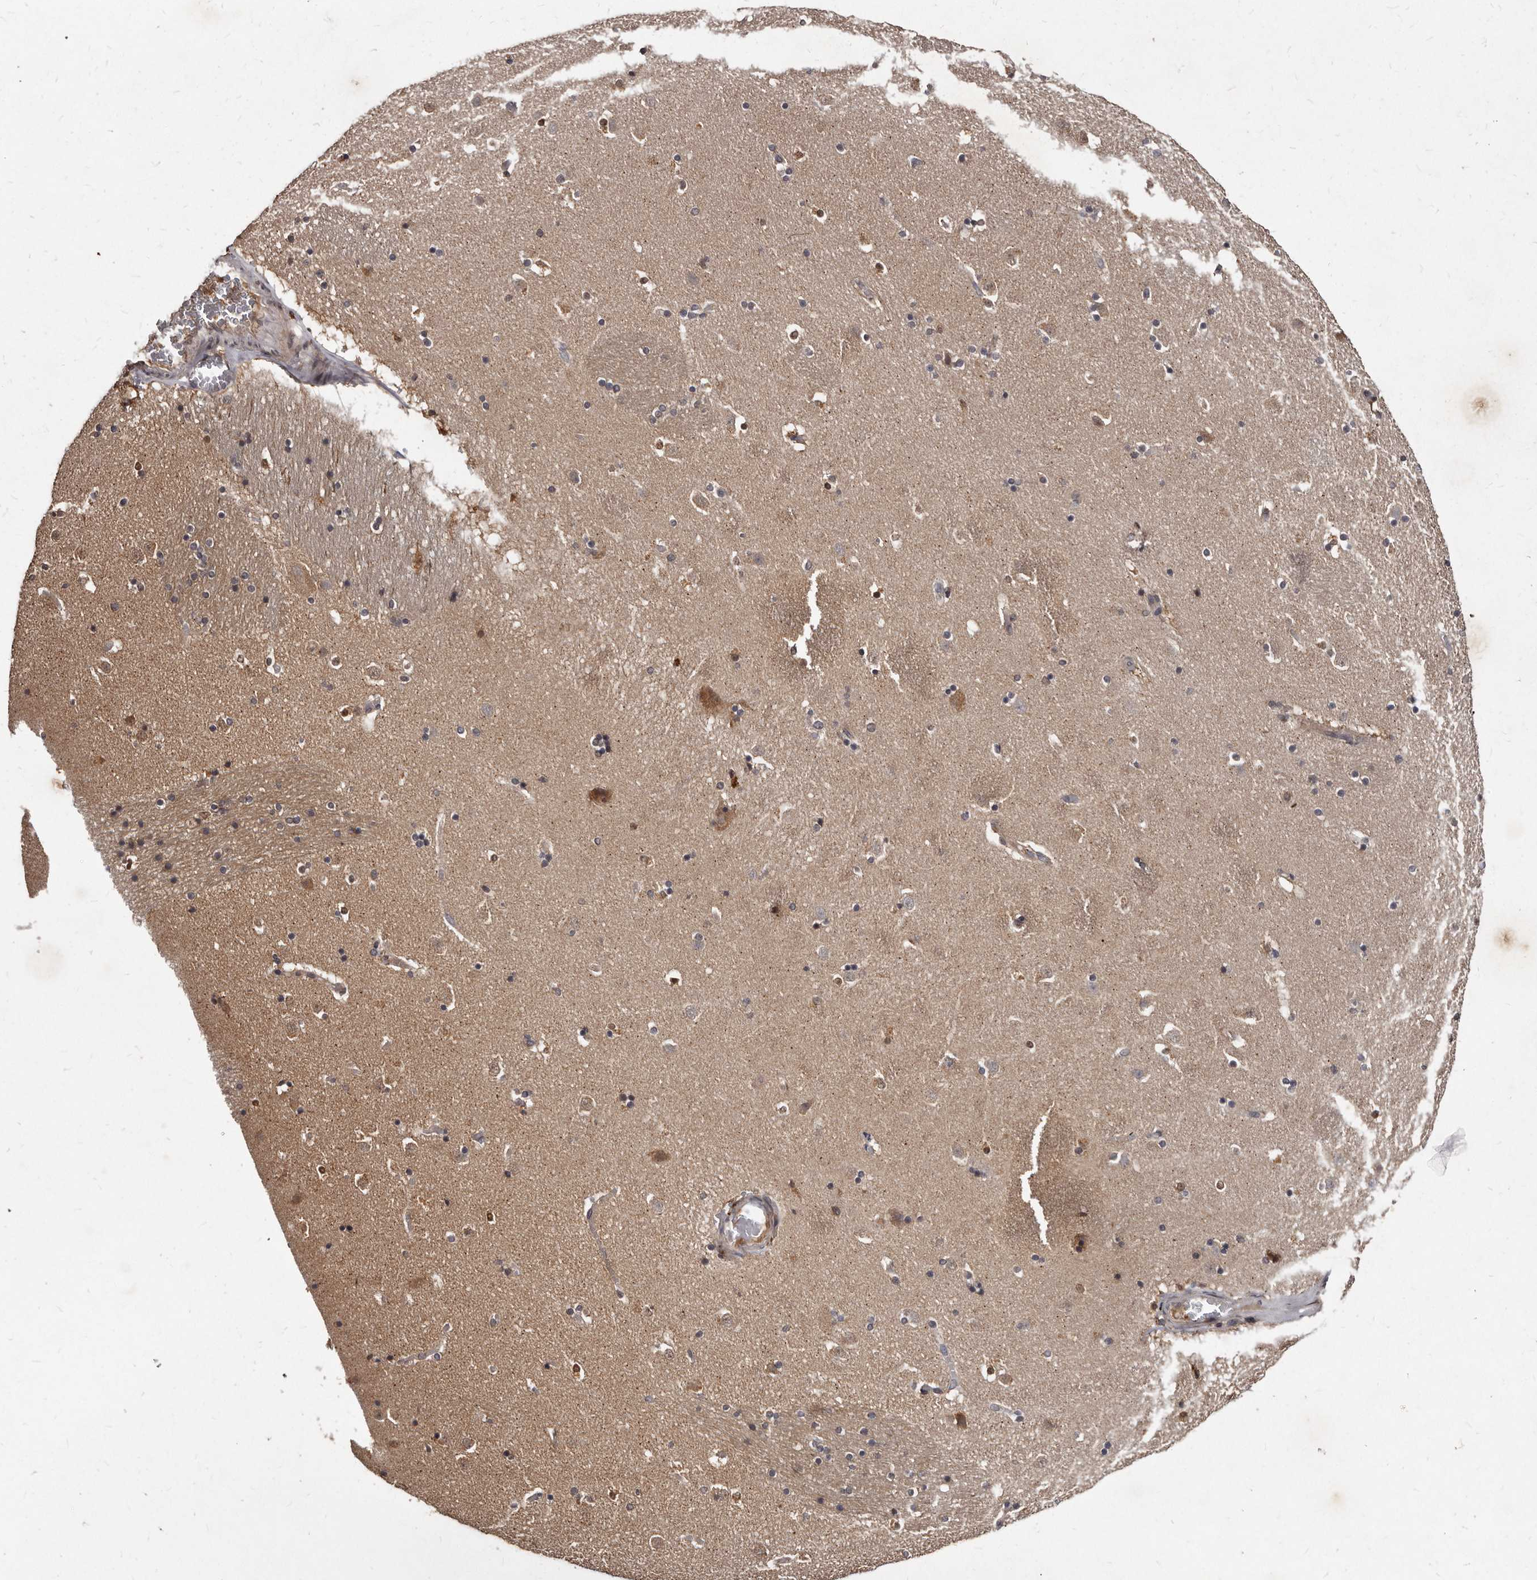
{"staining": {"intensity": "moderate", "quantity": "<25%", "location": "cytoplasmic/membranous"}, "tissue": "caudate", "cell_type": "Glial cells", "image_type": "normal", "snomed": [{"axis": "morphology", "description": "Normal tissue, NOS"}, {"axis": "topography", "description": "Lateral ventricle wall"}], "caption": "Protein staining displays moderate cytoplasmic/membranous positivity in about <25% of glial cells in unremarkable caudate.", "gene": "PMVK", "patient": {"sex": "male", "age": 45}}